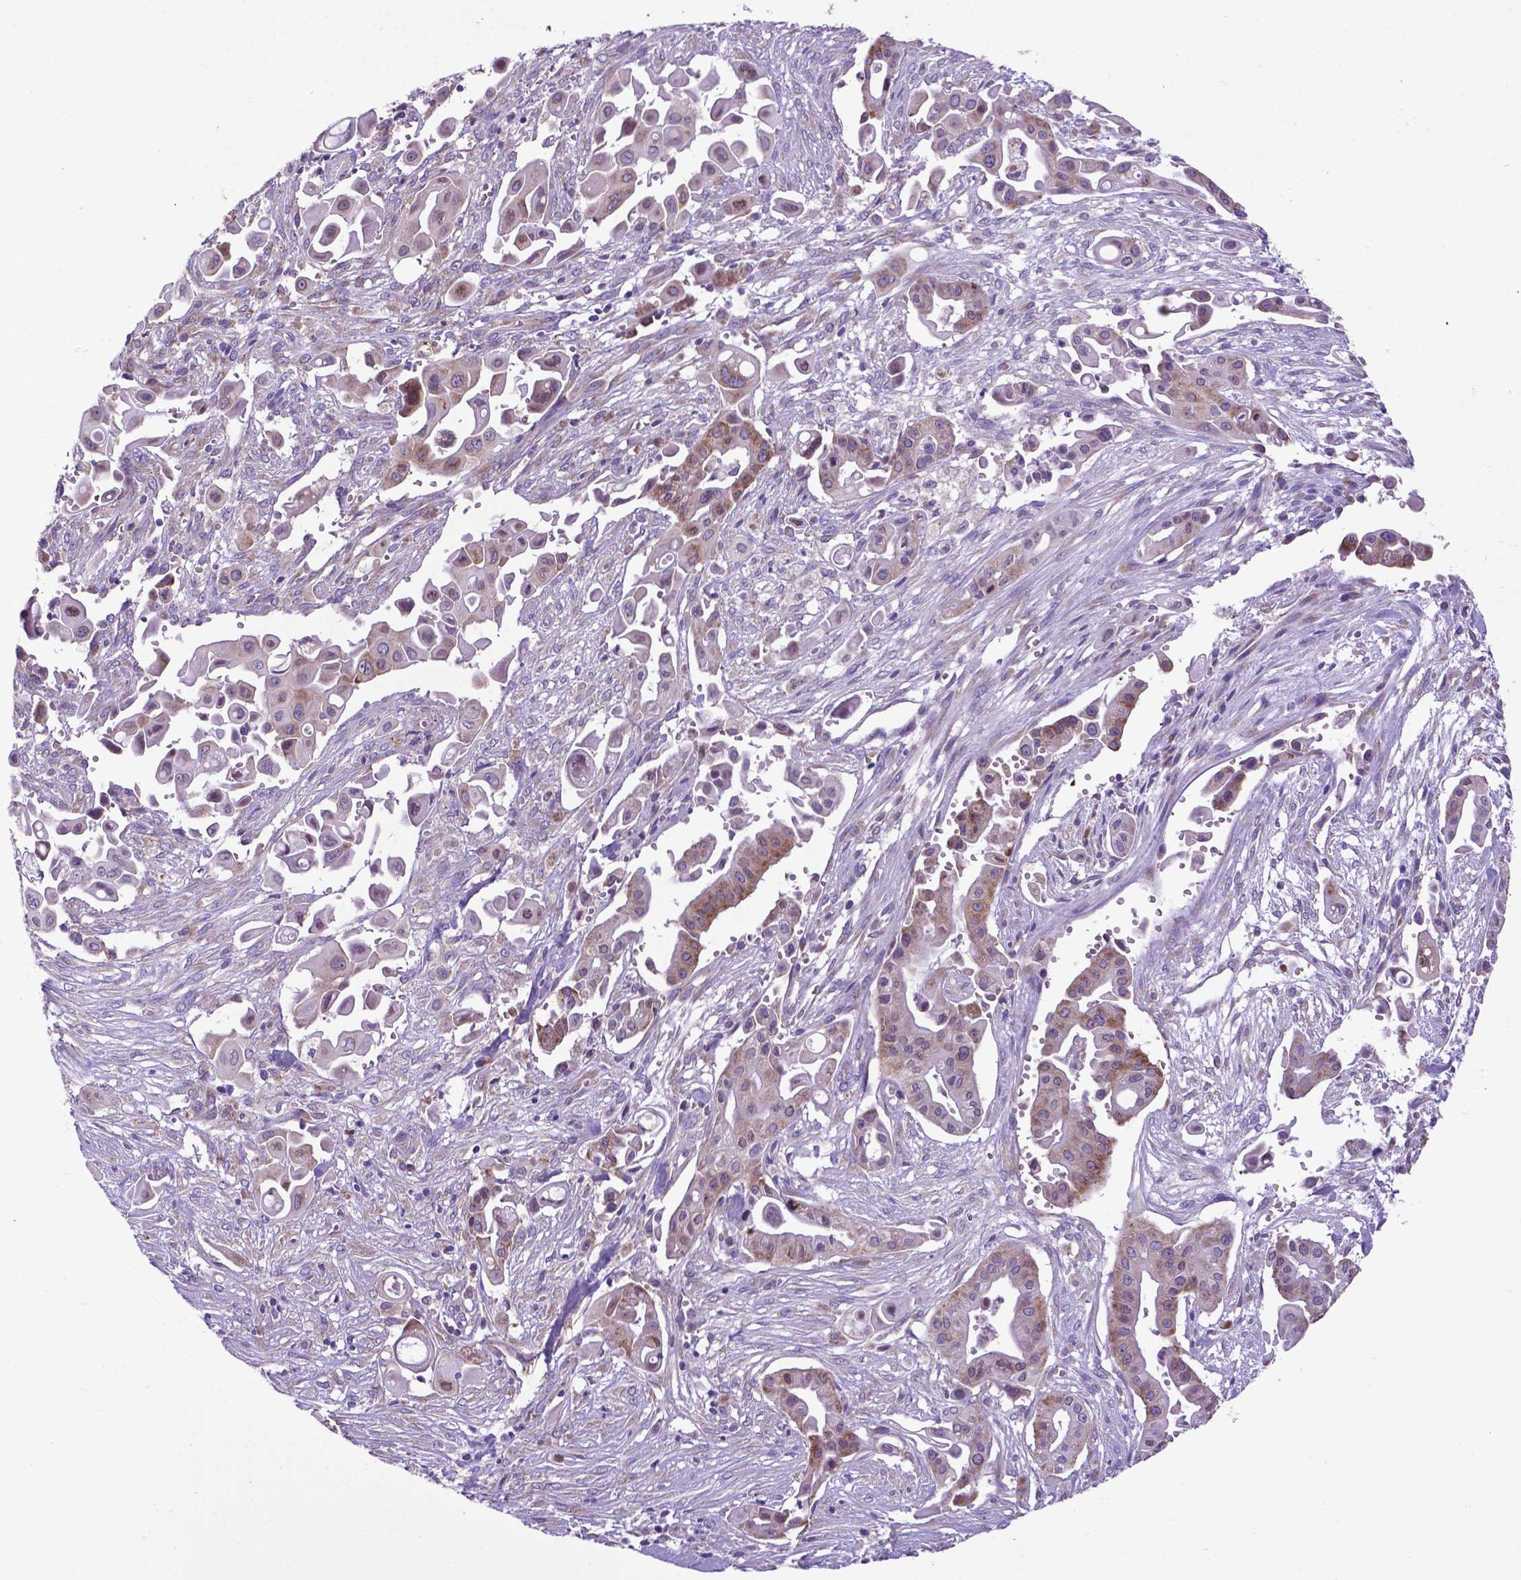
{"staining": {"intensity": "moderate", "quantity": "25%-75%", "location": "cytoplasmic/membranous"}, "tissue": "pancreatic cancer", "cell_type": "Tumor cells", "image_type": "cancer", "snomed": [{"axis": "morphology", "description": "Adenocarcinoma, NOS"}, {"axis": "topography", "description": "Pancreas"}], "caption": "A medium amount of moderate cytoplasmic/membranous expression is seen in approximately 25%-75% of tumor cells in adenocarcinoma (pancreatic) tissue.", "gene": "WDR83OS", "patient": {"sex": "male", "age": 50}}